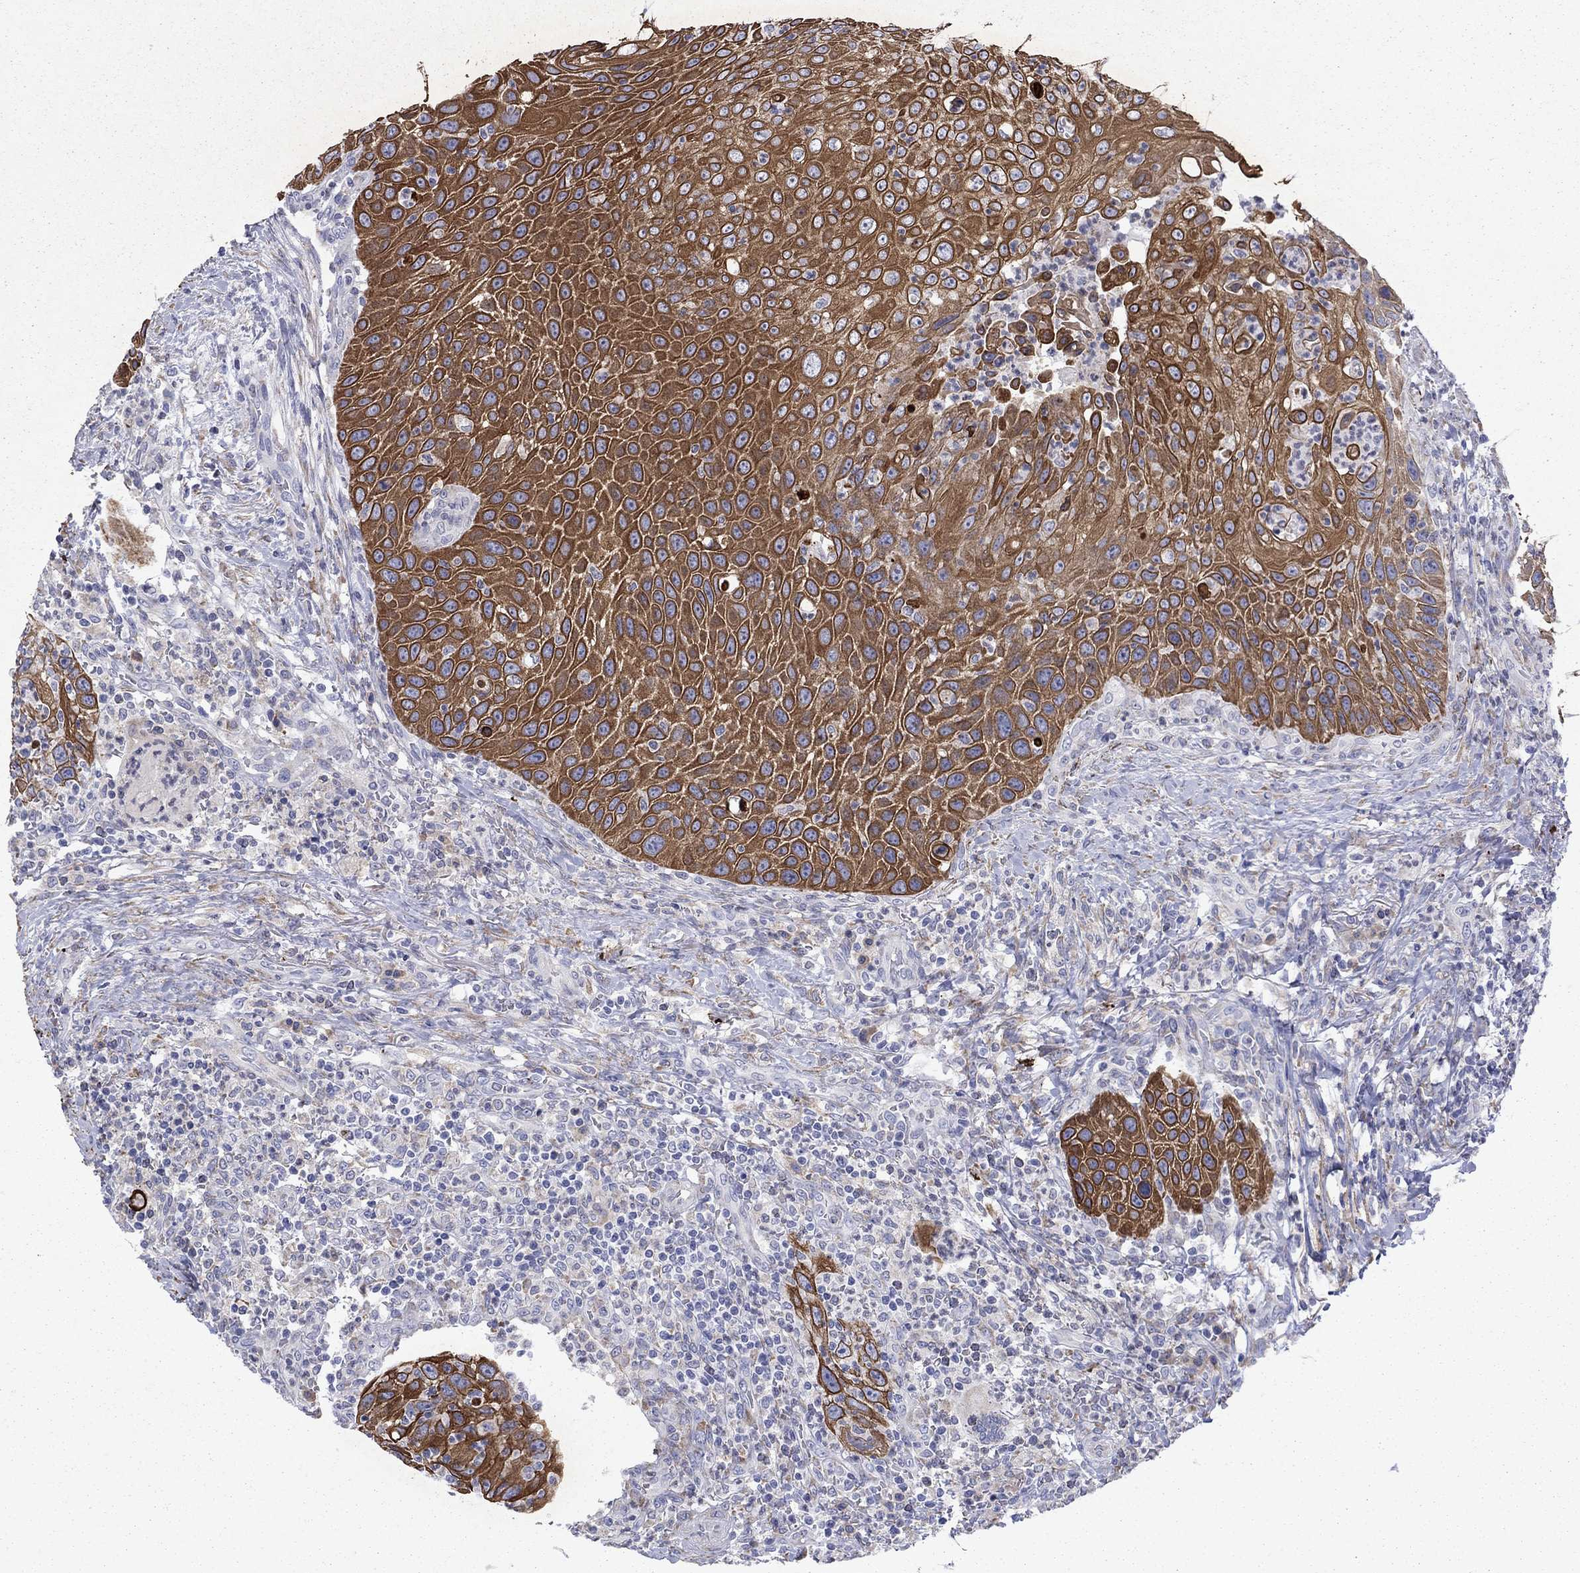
{"staining": {"intensity": "strong", "quantity": ">75%", "location": "cytoplasmic/membranous"}, "tissue": "head and neck cancer", "cell_type": "Tumor cells", "image_type": "cancer", "snomed": [{"axis": "morphology", "description": "Squamous cell carcinoma, NOS"}, {"axis": "topography", "description": "Head-Neck"}], "caption": "IHC image of head and neck squamous cell carcinoma stained for a protein (brown), which shows high levels of strong cytoplasmic/membranous expression in approximately >75% of tumor cells.", "gene": "TMPRSS11A", "patient": {"sex": "male", "age": 69}}